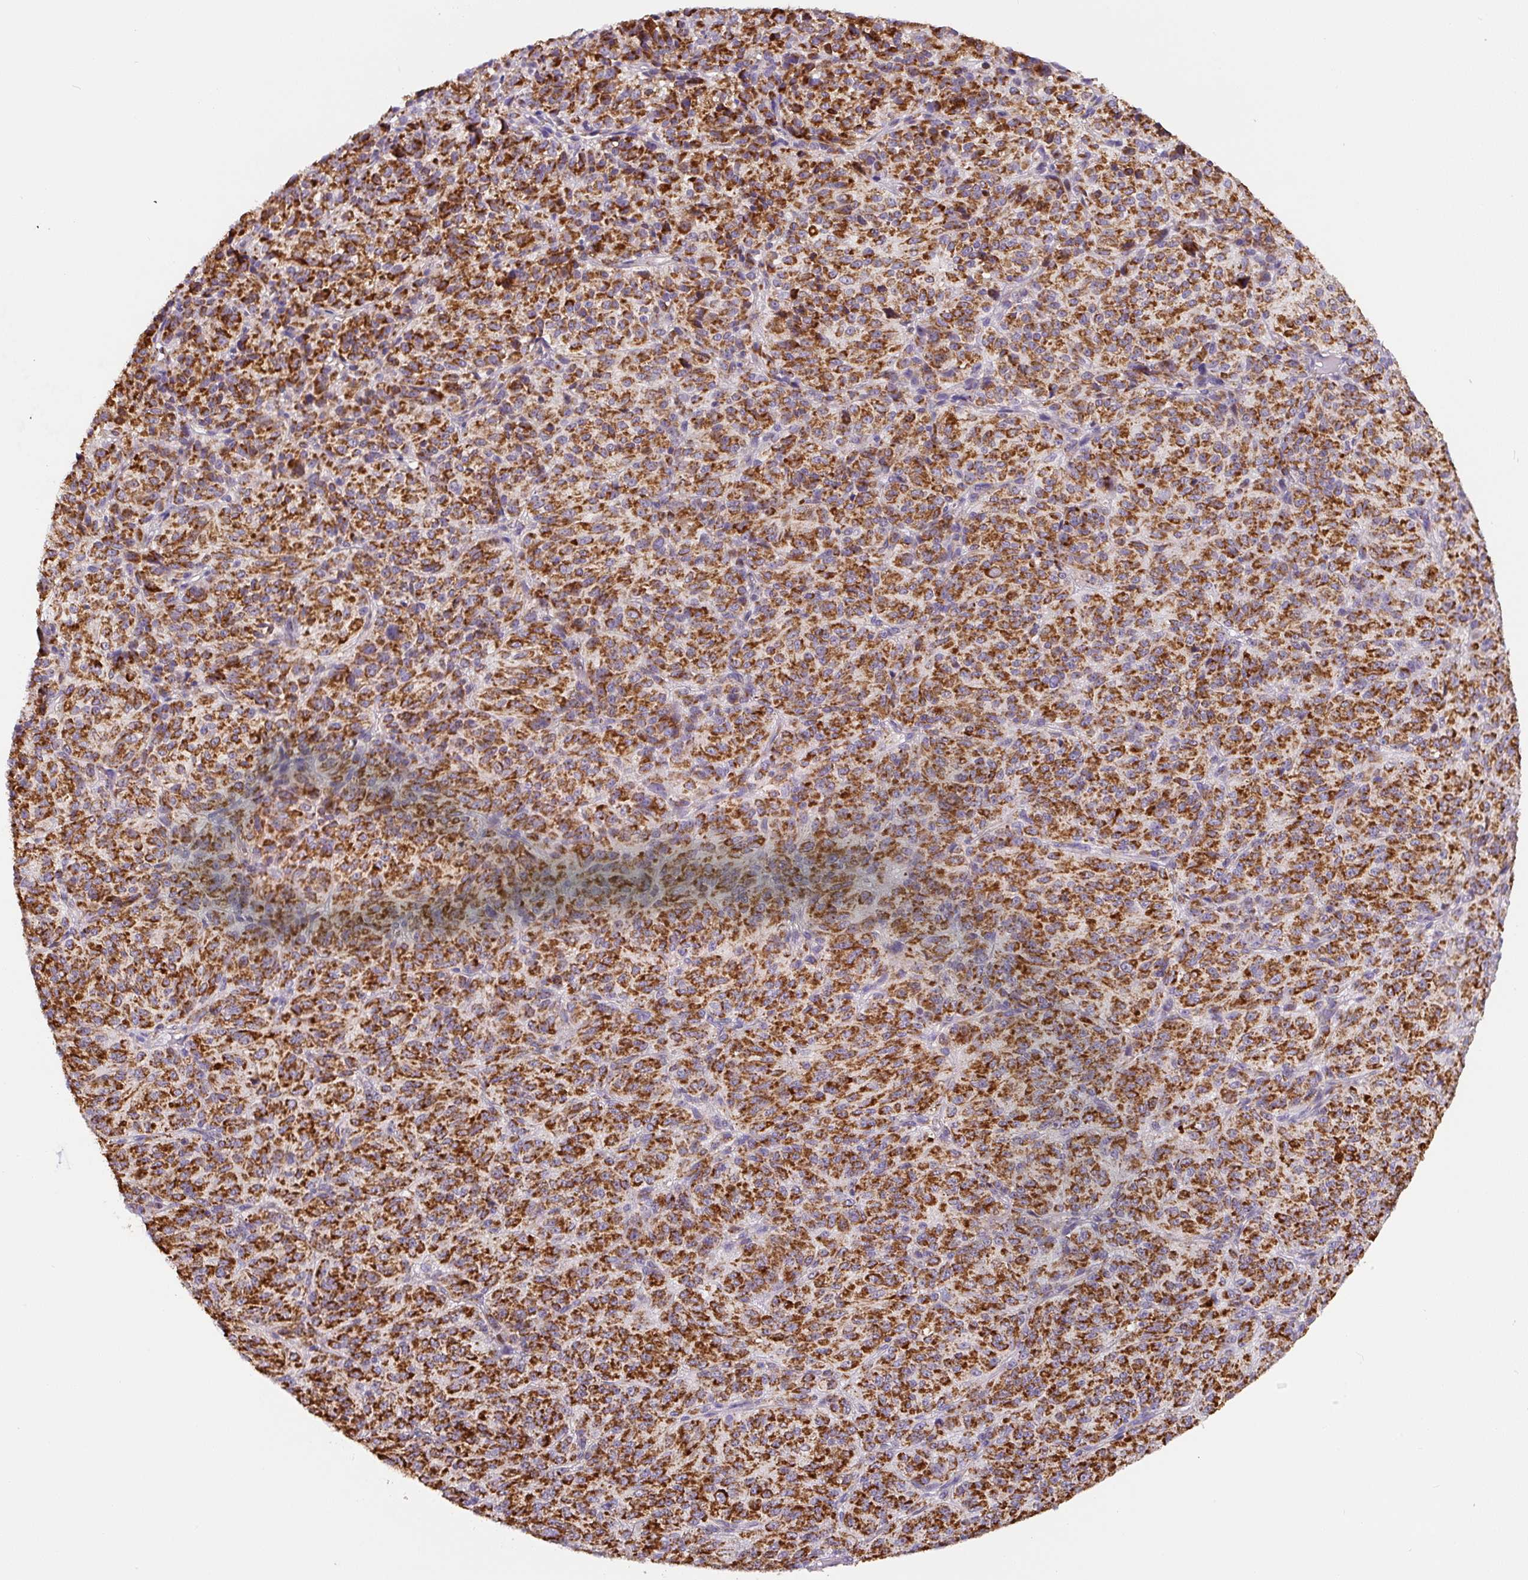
{"staining": {"intensity": "strong", "quantity": ">75%", "location": "cytoplasmic/membranous"}, "tissue": "melanoma", "cell_type": "Tumor cells", "image_type": "cancer", "snomed": [{"axis": "morphology", "description": "Malignant melanoma, Metastatic site"}, {"axis": "topography", "description": "Brain"}], "caption": "The image displays immunohistochemical staining of malignant melanoma (metastatic site). There is strong cytoplasmic/membranous positivity is present in approximately >75% of tumor cells.", "gene": "MT-CO2", "patient": {"sex": "female", "age": 56}}